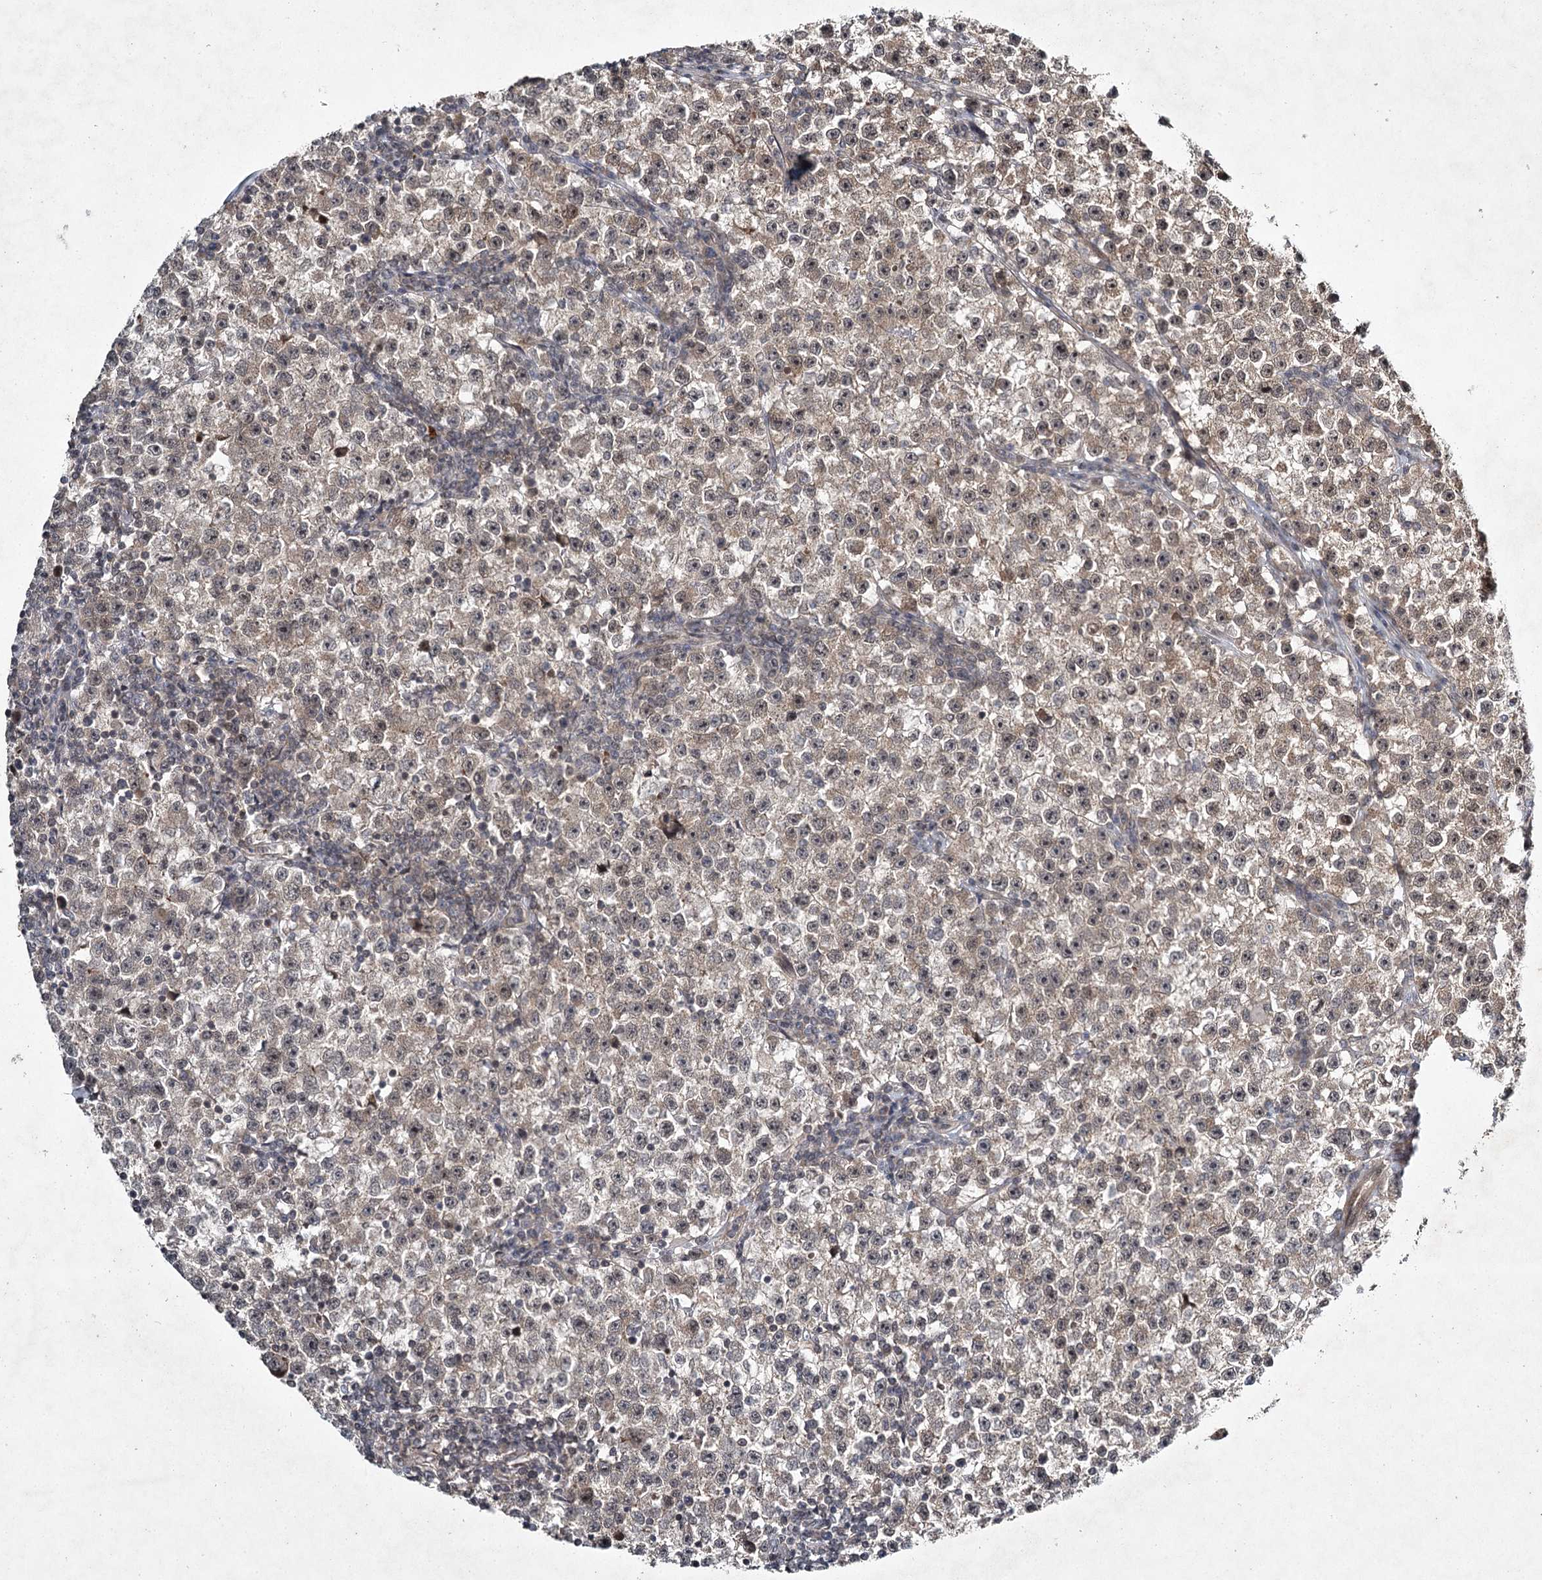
{"staining": {"intensity": "weak", "quantity": ">75%", "location": "cytoplasmic/membranous"}, "tissue": "testis cancer", "cell_type": "Tumor cells", "image_type": "cancer", "snomed": [{"axis": "morphology", "description": "Seminoma, NOS"}, {"axis": "topography", "description": "Testis"}], "caption": "This image shows immunohistochemistry staining of human testis seminoma, with low weak cytoplasmic/membranous positivity in approximately >75% of tumor cells.", "gene": "DCUN1D4", "patient": {"sex": "male", "age": 22}}